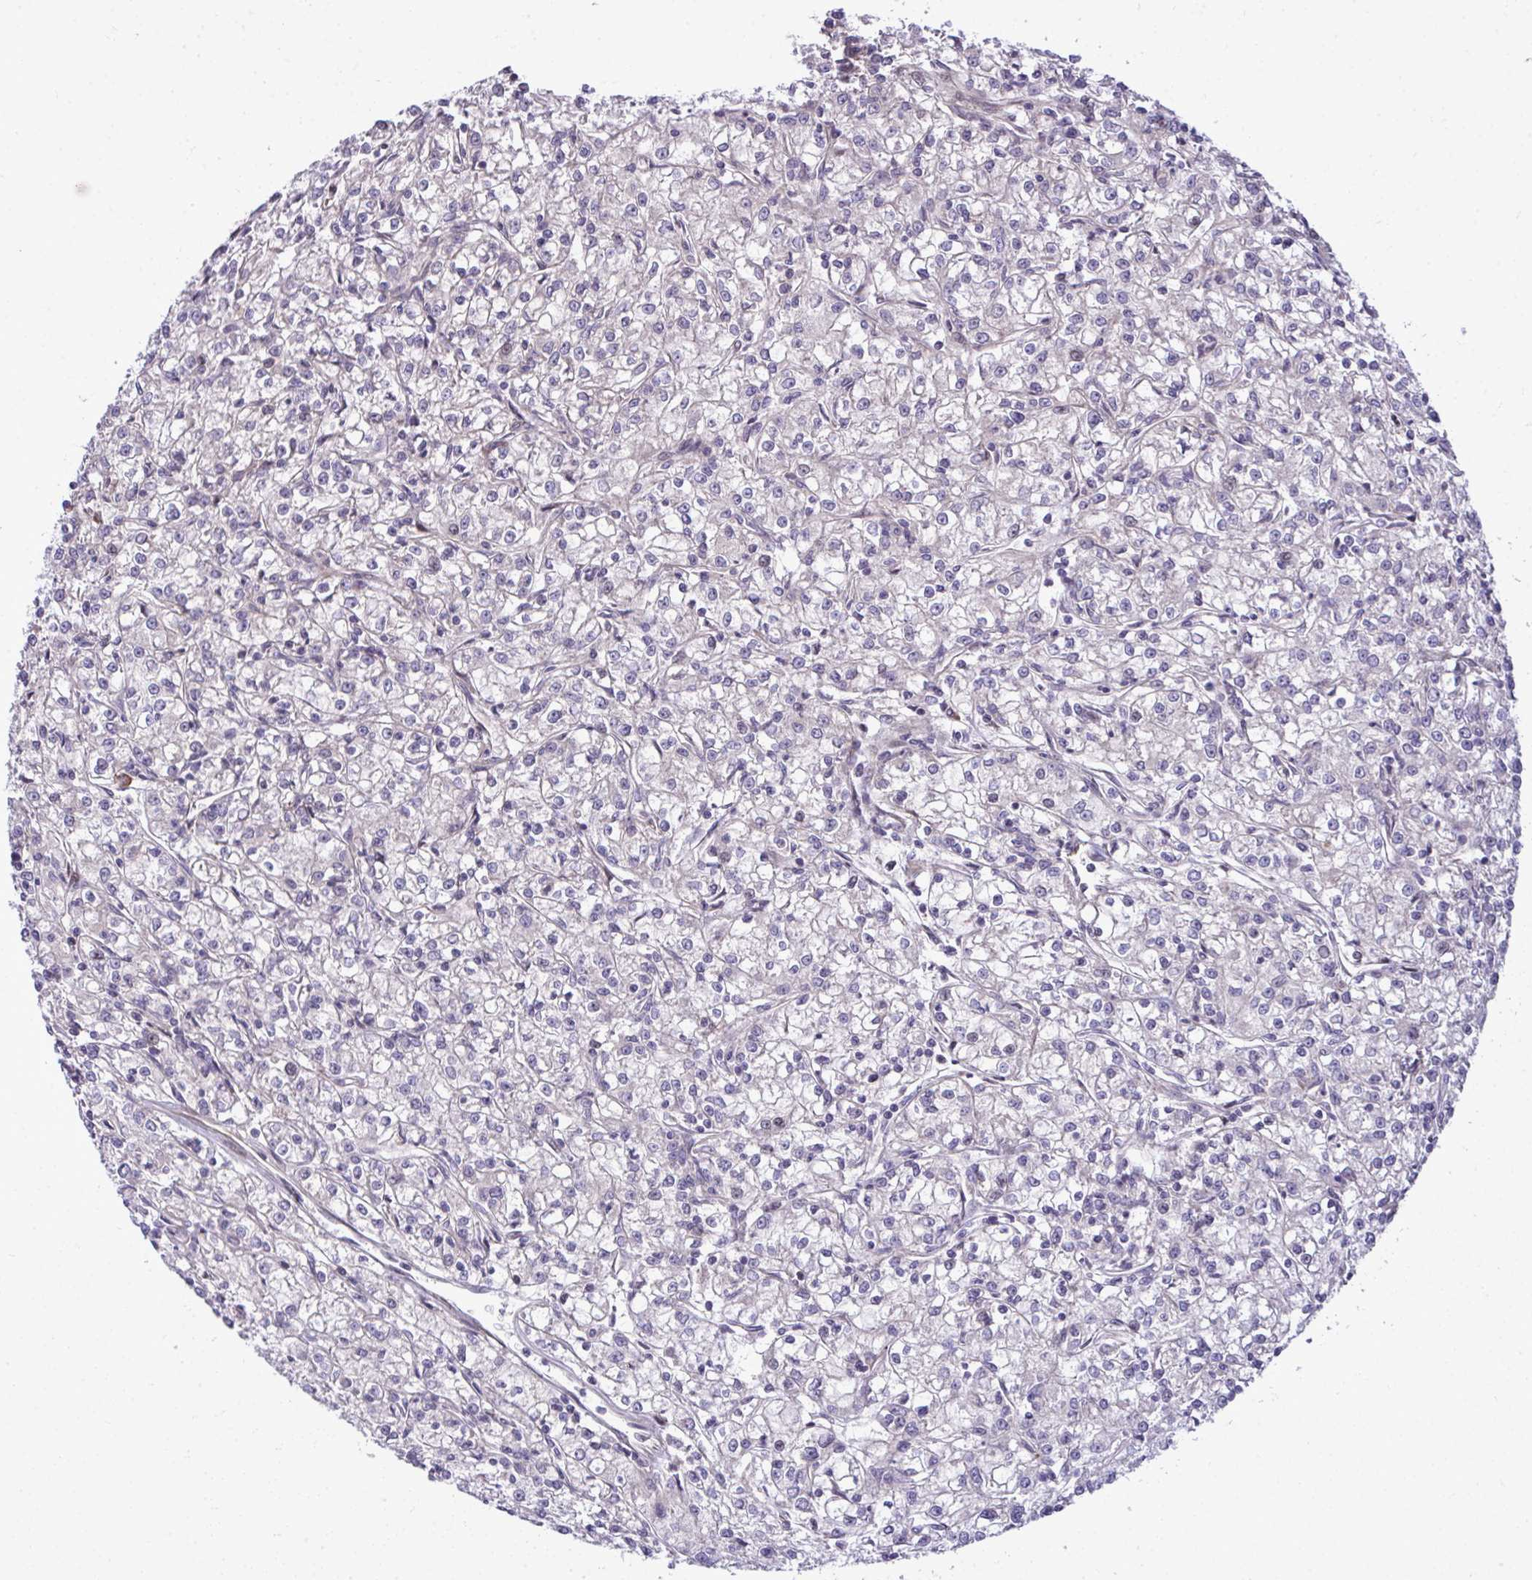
{"staining": {"intensity": "negative", "quantity": "none", "location": "none"}, "tissue": "renal cancer", "cell_type": "Tumor cells", "image_type": "cancer", "snomed": [{"axis": "morphology", "description": "Adenocarcinoma, NOS"}, {"axis": "topography", "description": "Kidney"}], "caption": "Adenocarcinoma (renal) was stained to show a protein in brown. There is no significant expression in tumor cells.", "gene": "ZSCAN9", "patient": {"sex": "female", "age": 59}}